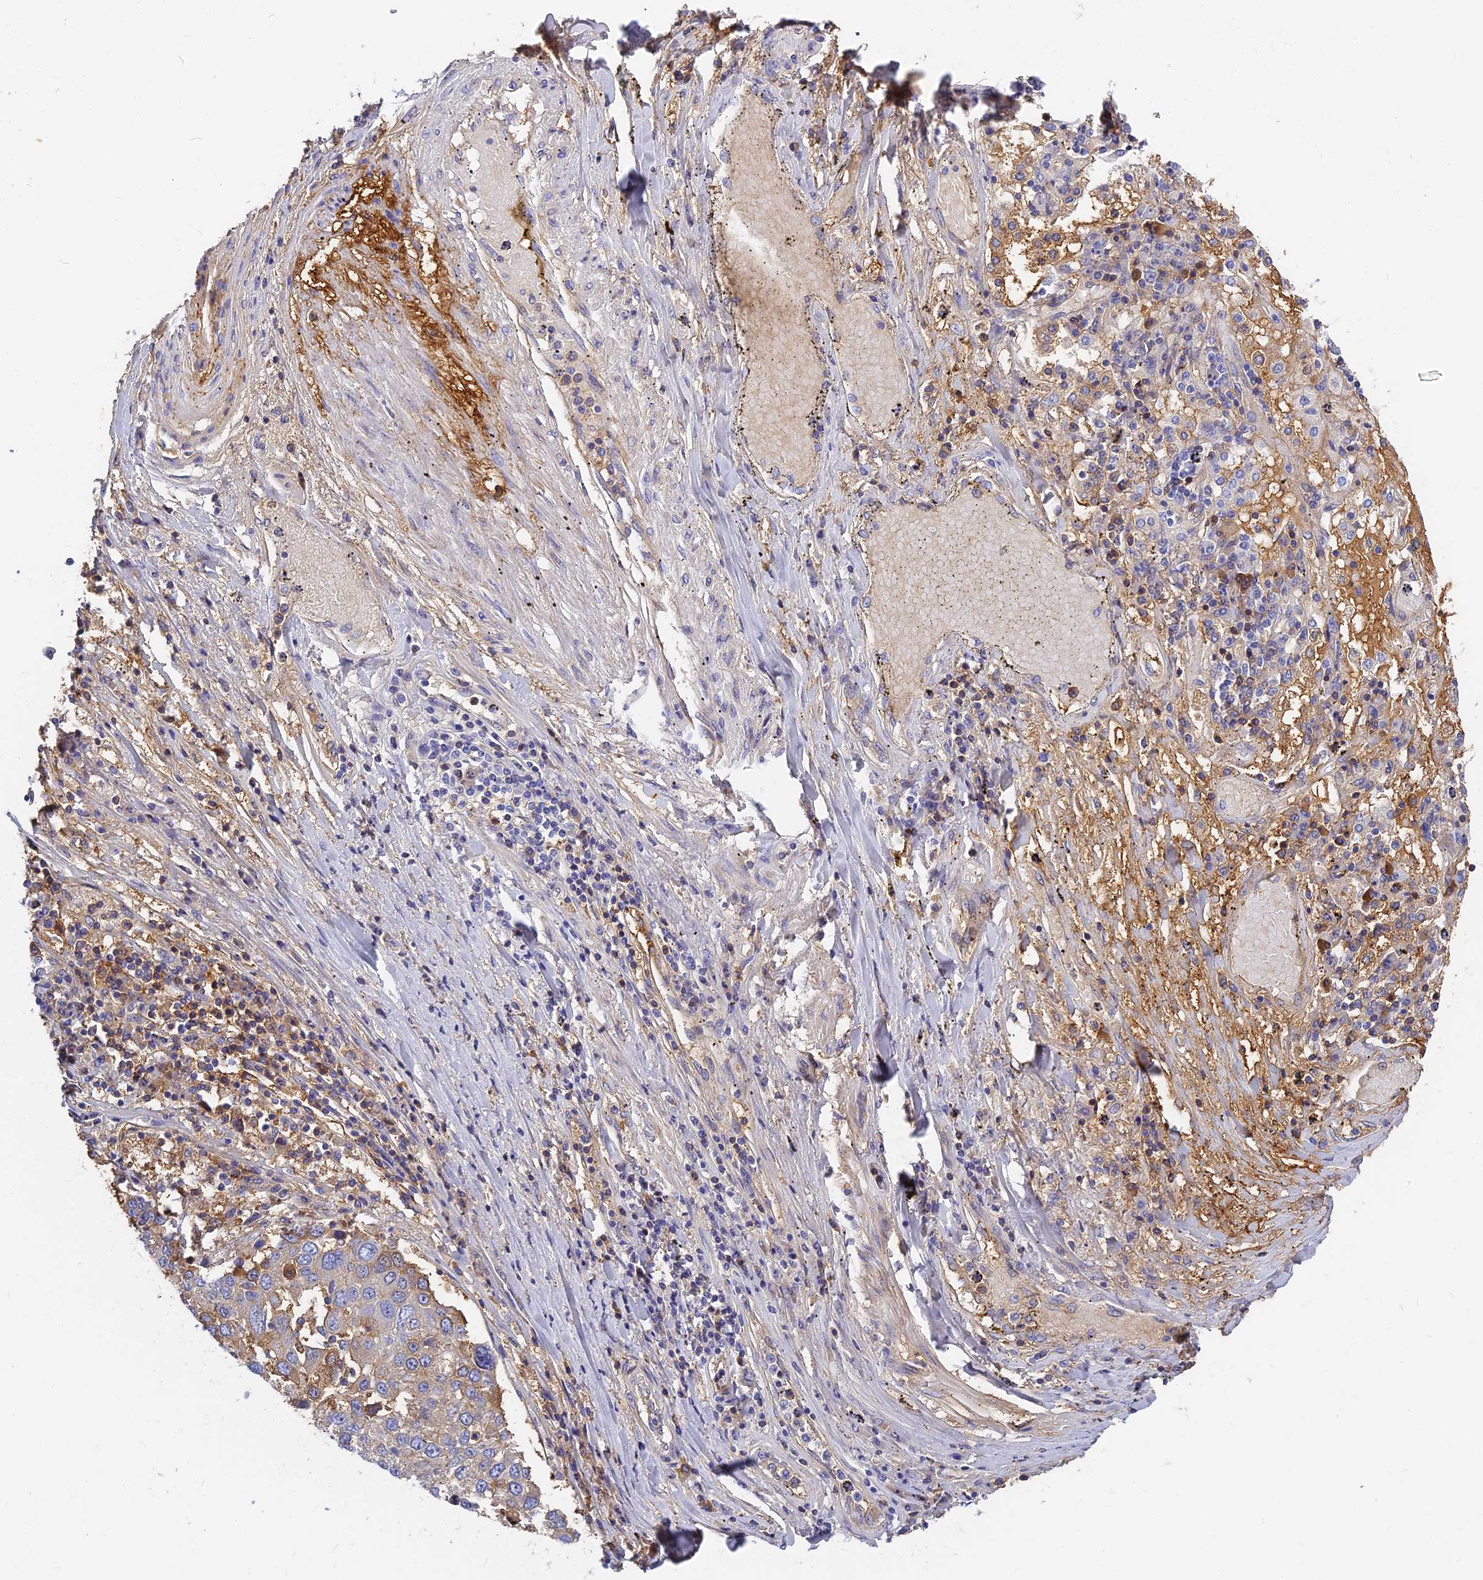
{"staining": {"intensity": "negative", "quantity": "none", "location": "none"}, "tissue": "lung cancer", "cell_type": "Tumor cells", "image_type": "cancer", "snomed": [{"axis": "morphology", "description": "Squamous cell carcinoma, NOS"}, {"axis": "topography", "description": "Lung"}], "caption": "Protein analysis of squamous cell carcinoma (lung) displays no significant positivity in tumor cells.", "gene": "ITIH1", "patient": {"sex": "male", "age": 65}}